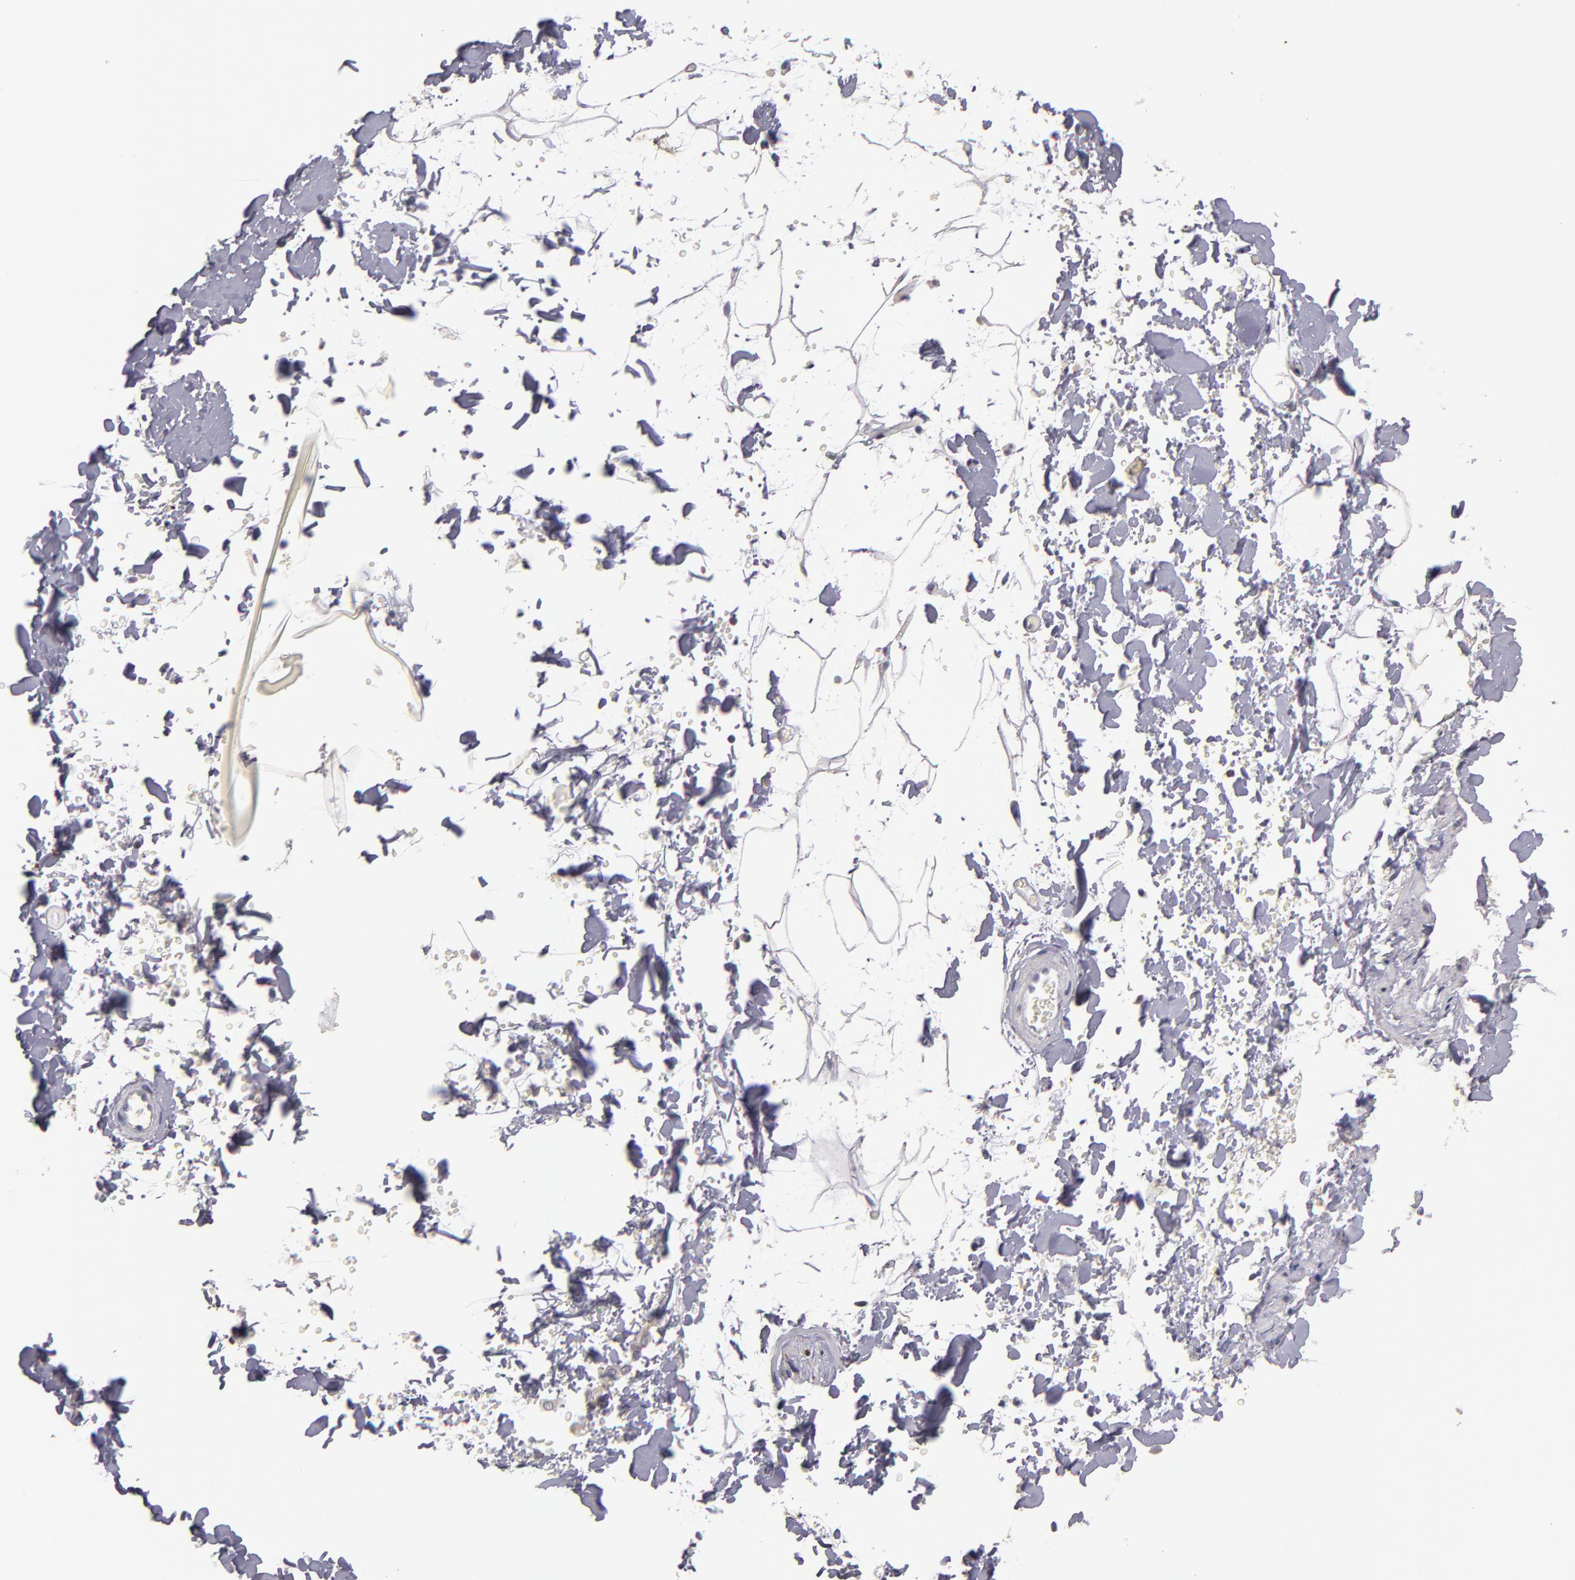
{"staining": {"intensity": "negative", "quantity": "none", "location": "none"}, "tissue": "adipose tissue", "cell_type": "Adipocytes", "image_type": "normal", "snomed": [{"axis": "morphology", "description": "Normal tissue, NOS"}, {"axis": "topography", "description": "Soft tissue"}], "caption": "Human adipose tissue stained for a protein using immunohistochemistry displays no staining in adipocytes.", "gene": "SOX10", "patient": {"sex": "male", "age": 72}}